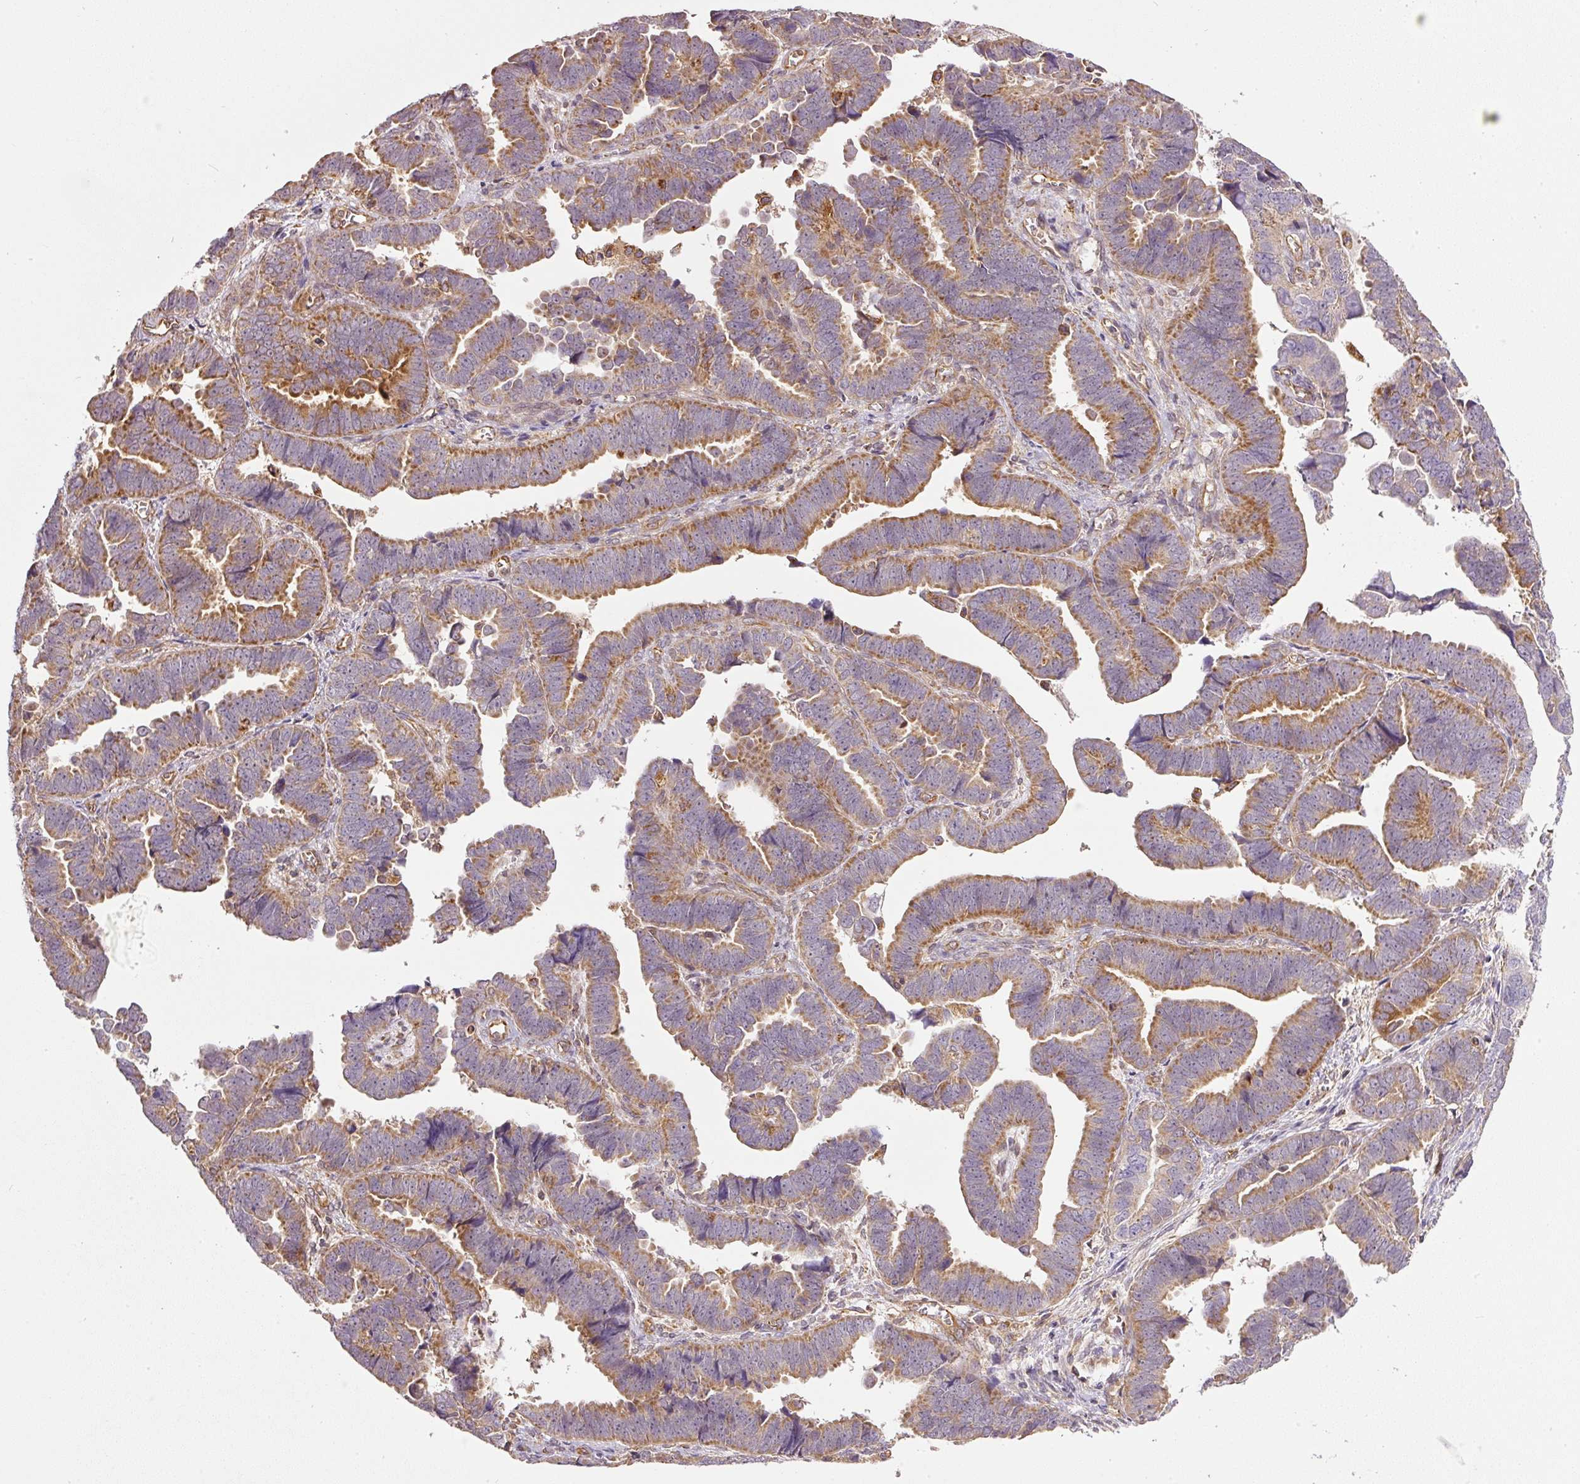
{"staining": {"intensity": "moderate", "quantity": ">75%", "location": "cytoplasmic/membranous"}, "tissue": "endometrial cancer", "cell_type": "Tumor cells", "image_type": "cancer", "snomed": [{"axis": "morphology", "description": "Adenocarcinoma, NOS"}, {"axis": "topography", "description": "Endometrium"}], "caption": "IHC histopathology image of neoplastic tissue: endometrial cancer (adenocarcinoma) stained using immunohistochemistry (IHC) exhibits medium levels of moderate protein expression localized specifically in the cytoplasmic/membranous of tumor cells, appearing as a cytoplasmic/membranous brown color.", "gene": "PCK2", "patient": {"sex": "female", "age": 75}}